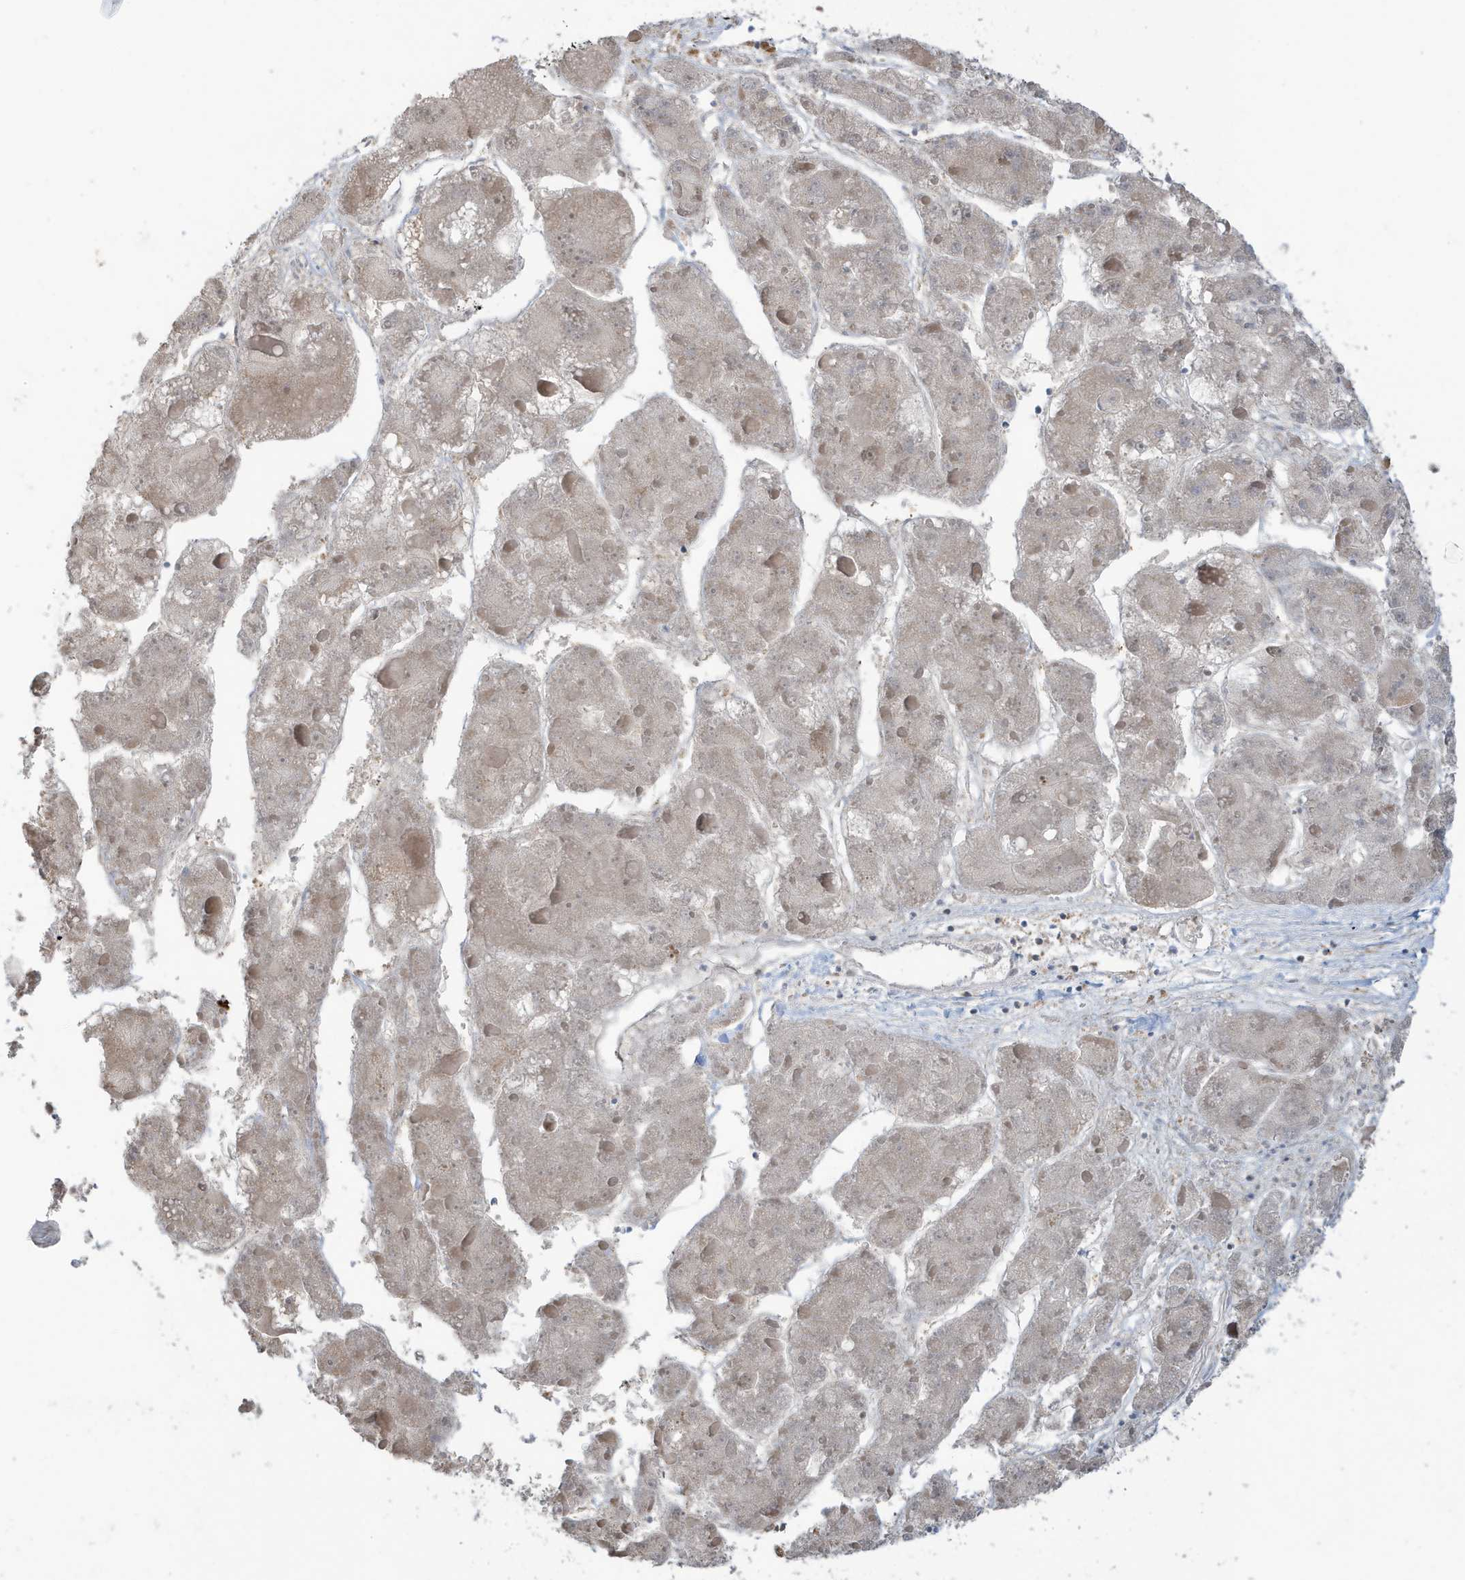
{"staining": {"intensity": "weak", "quantity": "<25%", "location": "cytoplasmic/membranous"}, "tissue": "liver cancer", "cell_type": "Tumor cells", "image_type": "cancer", "snomed": [{"axis": "morphology", "description": "Carcinoma, Hepatocellular, NOS"}, {"axis": "topography", "description": "Liver"}], "caption": "There is no significant staining in tumor cells of liver hepatocellular carcinoma.", "gene": "PRRT3", "patient": {"sex": "female", "age": 73}}